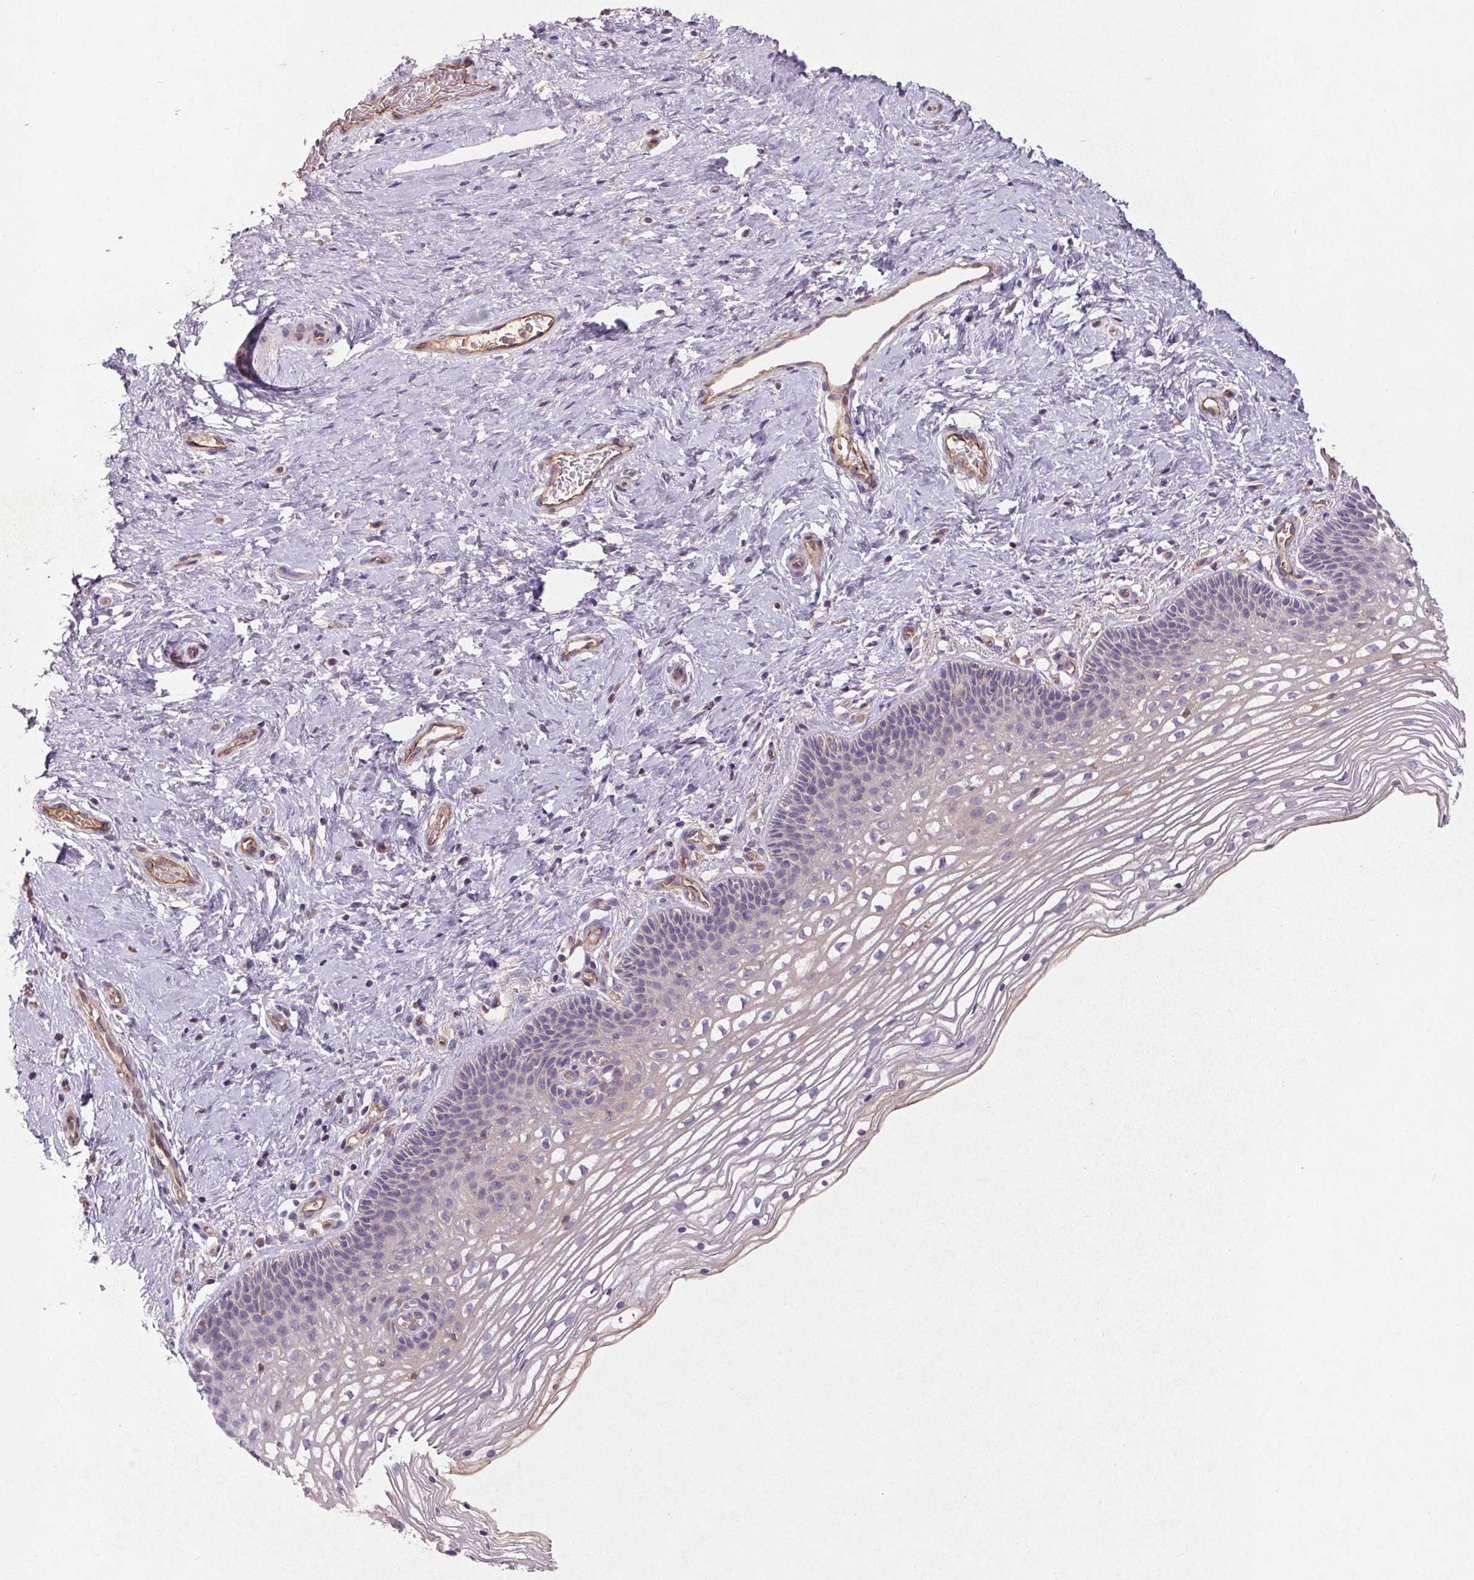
{"staining": {"intensity": "negative", "quantity": "none", "location": "none"}, "tissue": "cervix", "cell_type": "Glandular cells", "image_type": "normal", "snomed": [{"axis": "morphology", "description": "Normal tissue, NOS"}, {"axis": "topography", "description": "Cervix"}], "caption": "DAB immunohistochemical staining of normal human cervix exhibits no significant staining in glandular cells. Nuclei are stained in blue.", "gene": "APOC4", "patient": {"sex": "female", "age": 34}}